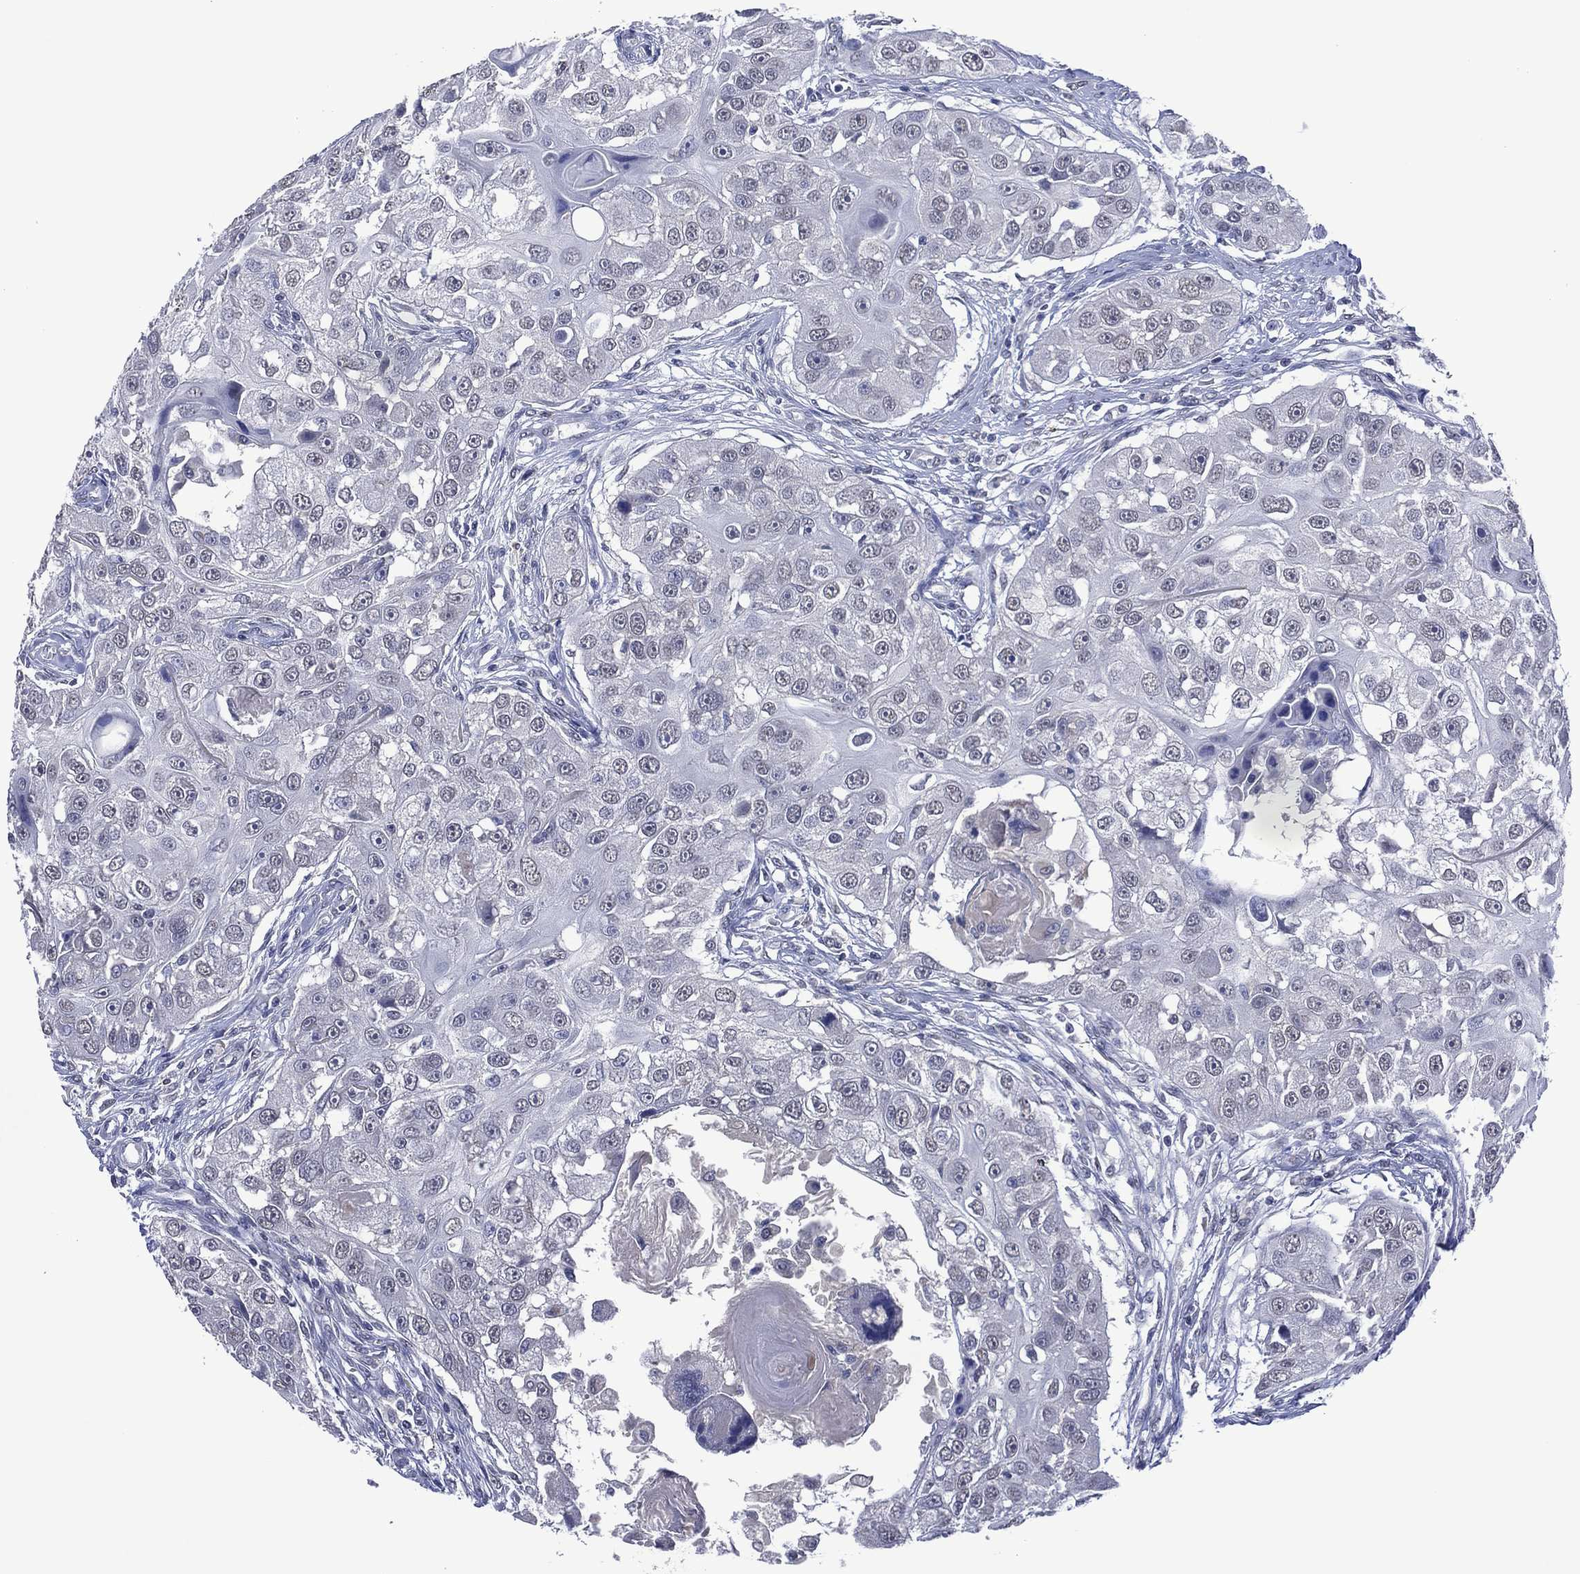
{"staining": {"intensity": "negative", "quantity": "none", "location": "none"}, "tissue": "head and neck cancer", "cell_type": "Tumor cells", "image_type": "cancer", "snomed": [{"axis": "morphology", "description": "Squamous cell carcinoma, NOS"}, {"axis": "topography", "description": "Head-Neck"}], "caption": "A photomicrograph of squamous cell carcinoma (head and neck) stained for a protein reveals no brown staining in tumor cells.", "gene": "ASB10", "patient": {"sex": "male", "age": 51}}